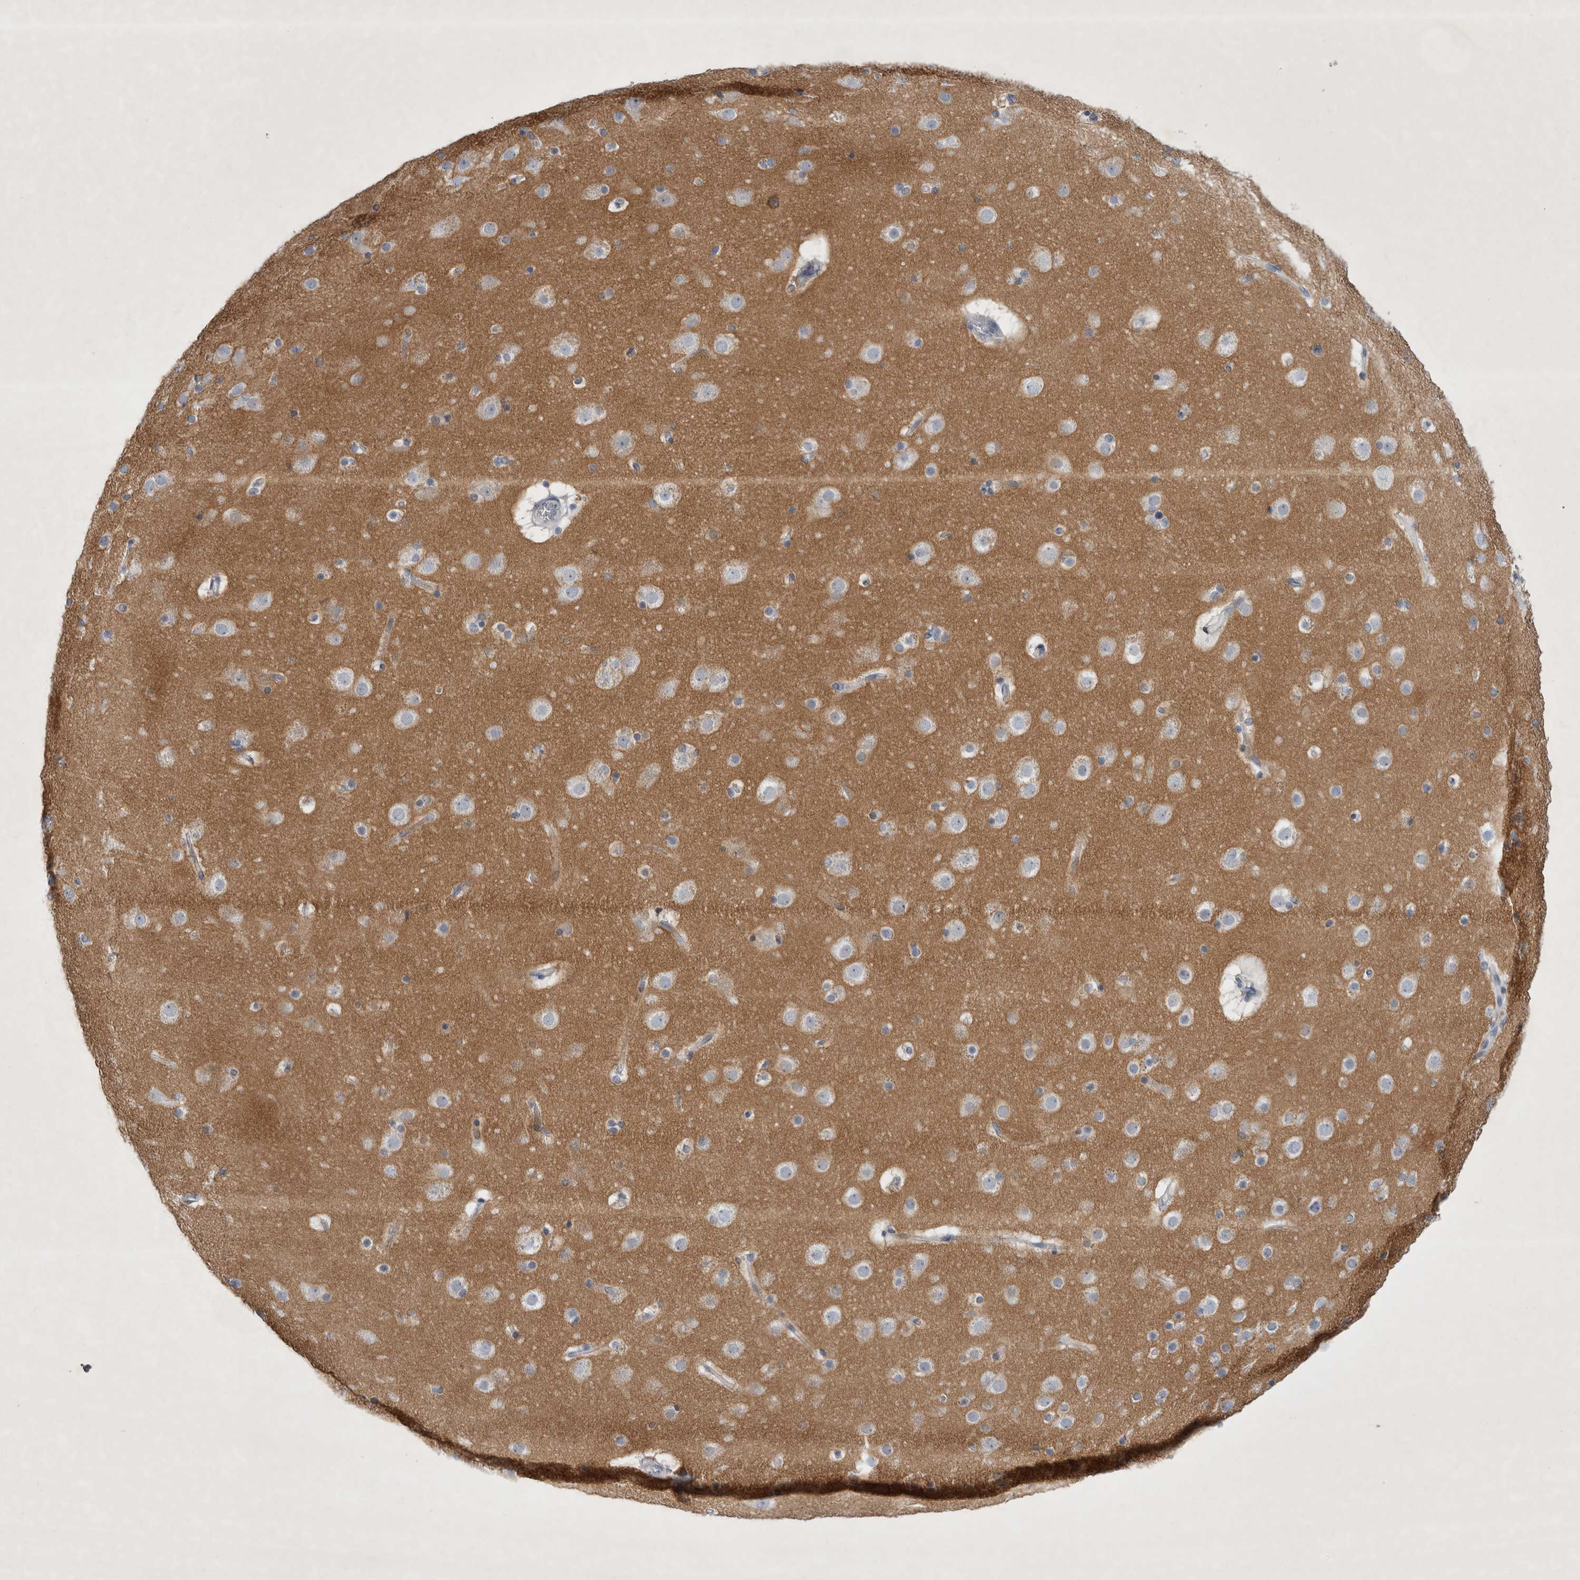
{"staining": {"intensity": "negative", "quantity": "none", "location": "none"}, "tissue": "cerebral cortex", "cell_type": "Endothelial cells", "image_type": "normal", "snomed": [{"axis": "morphology", "description": "Normal tissue, NOS"}, {"axis": "topography", "description": "Cerebral cortex"}], "caption": "This is an immunohistochemistry histopathology image of benign cerebral cortex. There is no positivity in endothelial cells.", "gene": "FXYD7", "patient": {"sex": "male", "age": 57}}